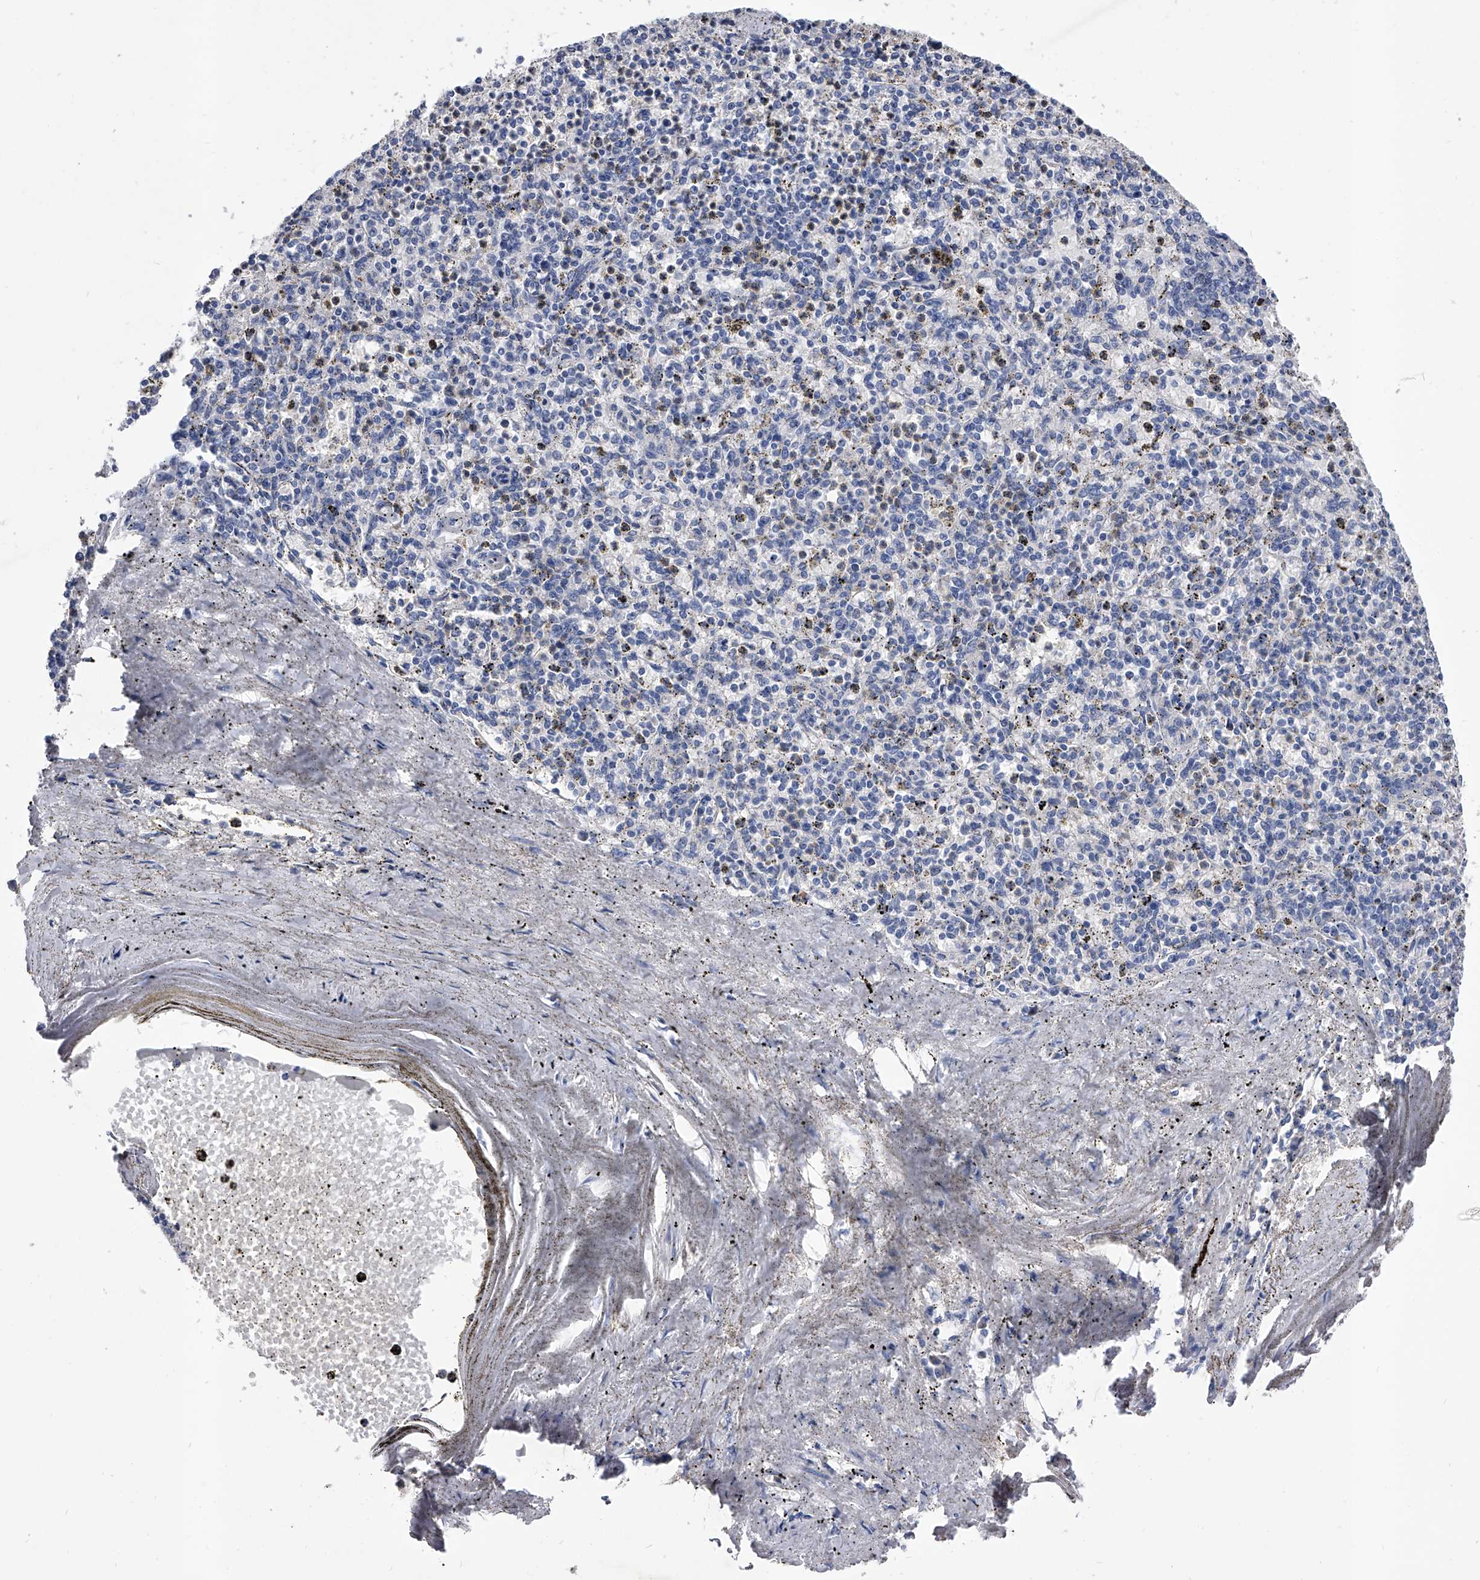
{"staining": {"intensity": "negative", "quantity": "none", "location": "none"}, "tissue": "spleen", "cell_type": "Cells in red pulp", "image_type": "normal", "snomed": [{"axis": "morphology", "description": "Normal tissue, NOS"}, {"axis": "topography", "description": "Spleen"}], "caption": "This is a photomicrograph of immunohistochemistry (IHC) staining of unremarkable spleen, which shows no expression in cells in red pulp. The staining is performed using DAB brown chromogen with nuclei counter-stained in using hematoxylin.", "gene": "EFCAB7", "patient": {"sex": "male", "age": 72}}